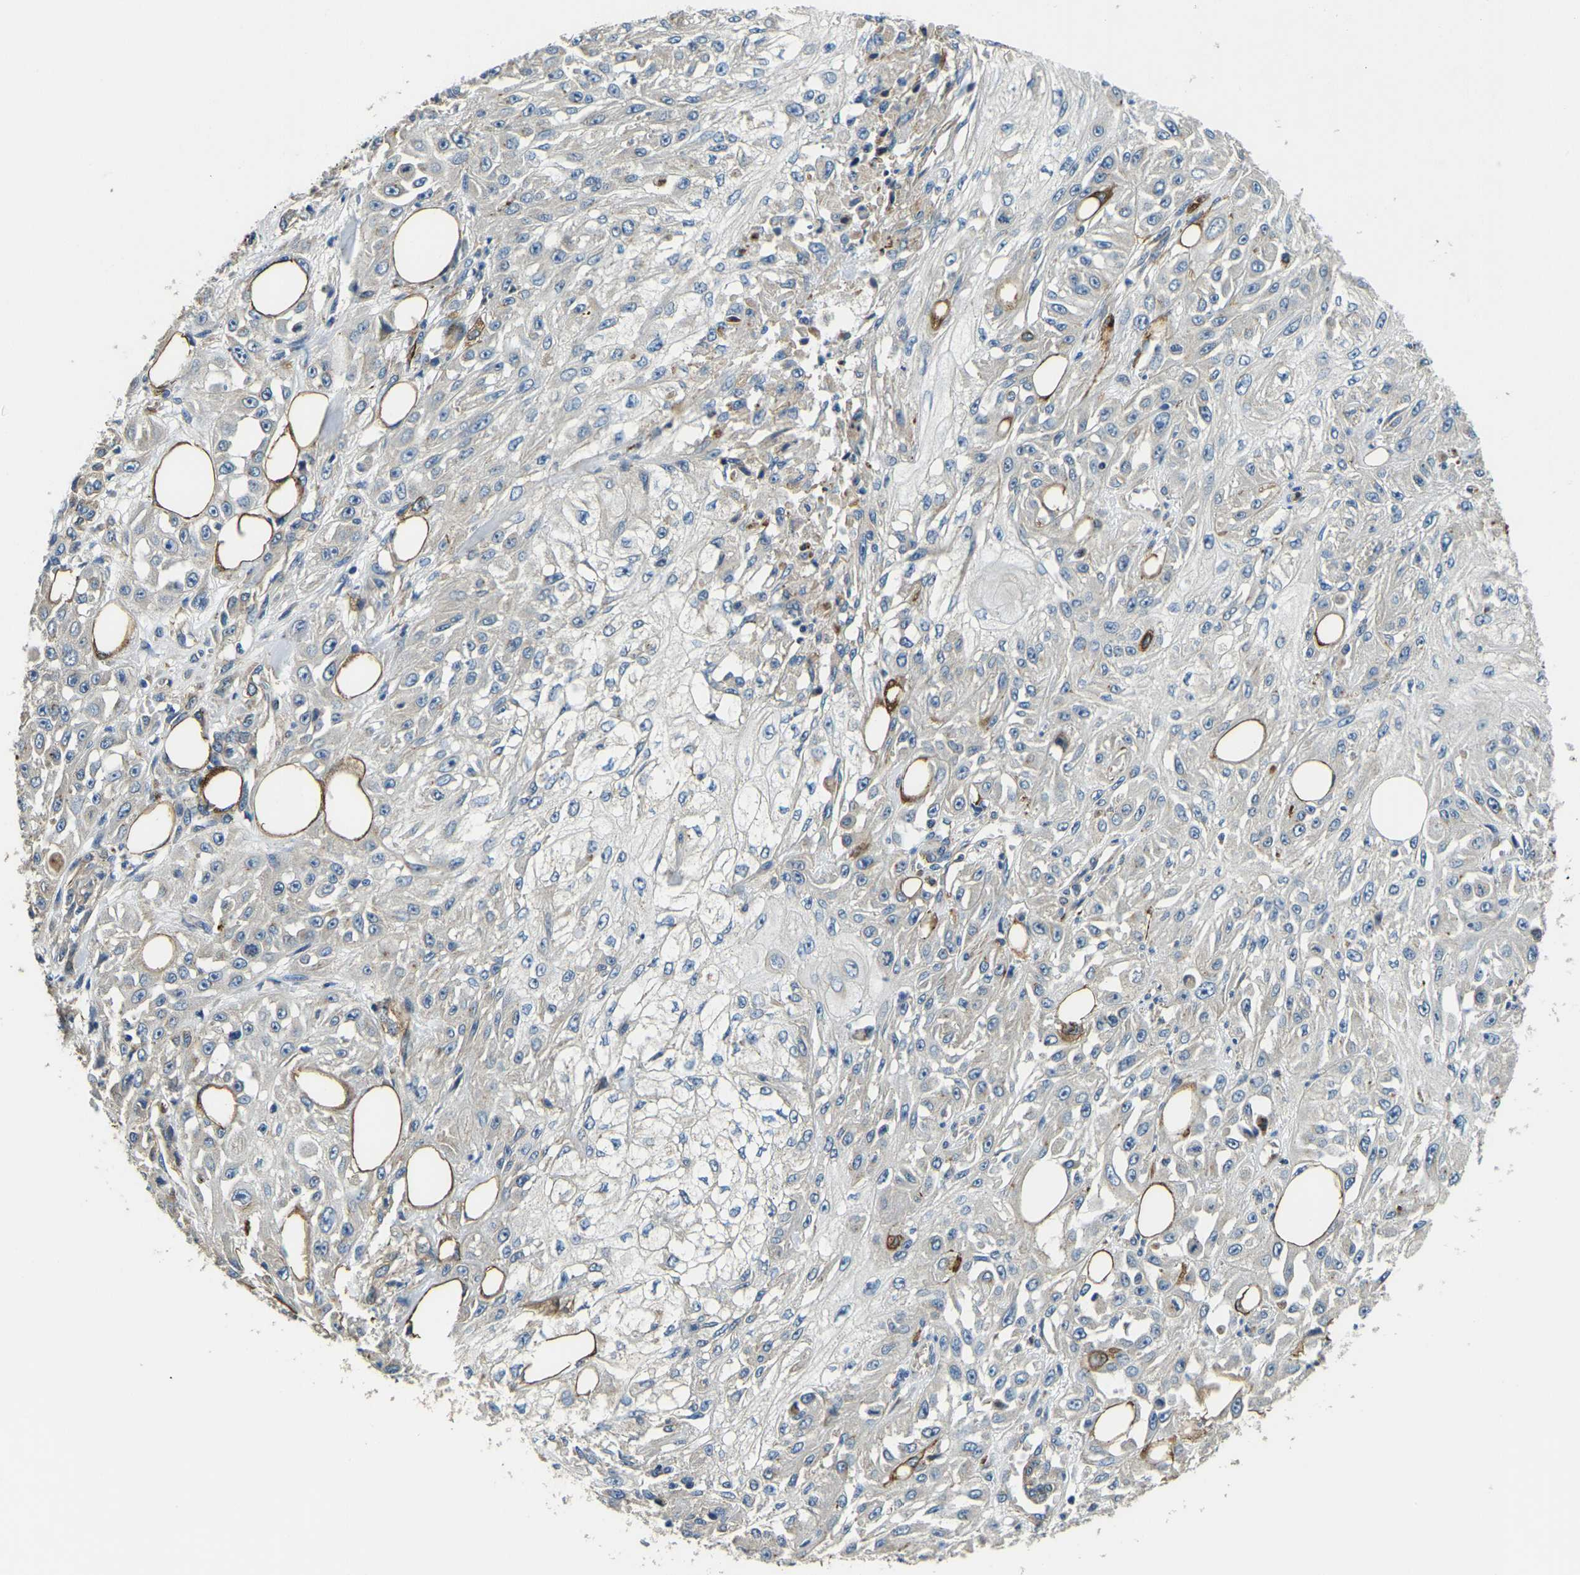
{"staining": {"intensity": "negative", "quantity": "none", "location": "none"}, "tissue": "skin cancer", "cell_type": "Tumor cells", "image_type": "cancer", "snomed": [{"axis": "morphology", "description": "Squamous cell carcinoma, NOS"}, {"axis": "morphology", "description": "Squamous cell carcinoma, metastatic, NOS"}, {"axis": "topography", "description": "Skin"}, {"axis": "topography", "description": "Lymph node"}], "caption": "Immunohistochemistry micrograph of human skin squamous cell carcinoma stained for a protein (brown), which shows no positivity in tumor cells.", "gene": "RNF39", "patient": {"sex": "male", "age": 75}}